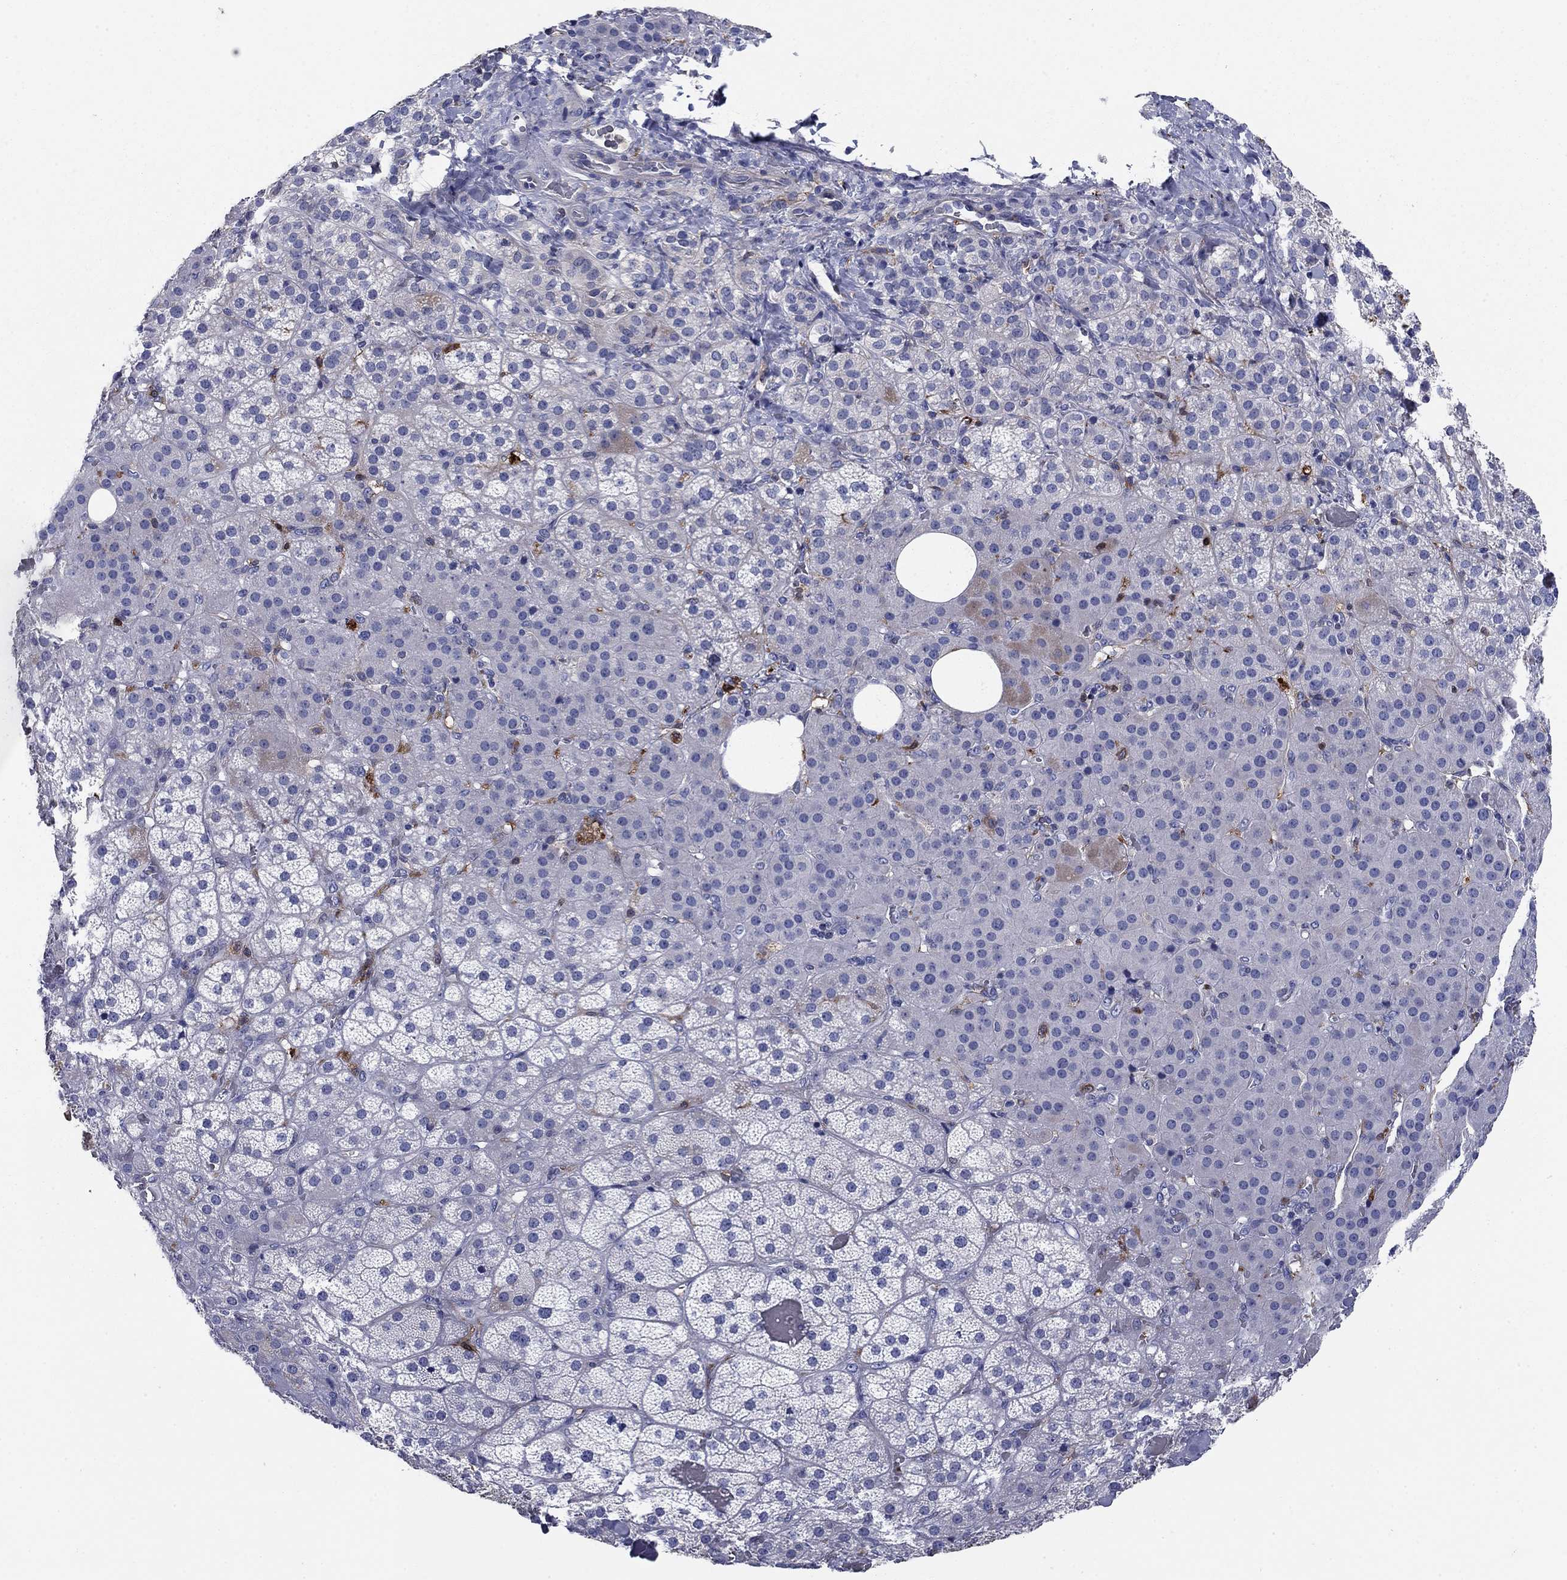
{"staining": {"intensity": "negative", "quantity": "none", "location": "none"}, "tissue": "adrenal gland", "cell_type": "Glandular cells", "image_type": "normal", "snomed": [{"axis": "morphology", "description": "Normal tissue, NOS"}, {"axis": "topography", "description": "Adrenal gland"}], "caption": "IHC histopathology image of unremarkable adrenal gland: human adrenal gland stained with DAB shows no significant protein expression in glandular cells. Nuclei are stained in blue.", "gene": "STMN1", "patient": {"sex": "male", "age": 57}}